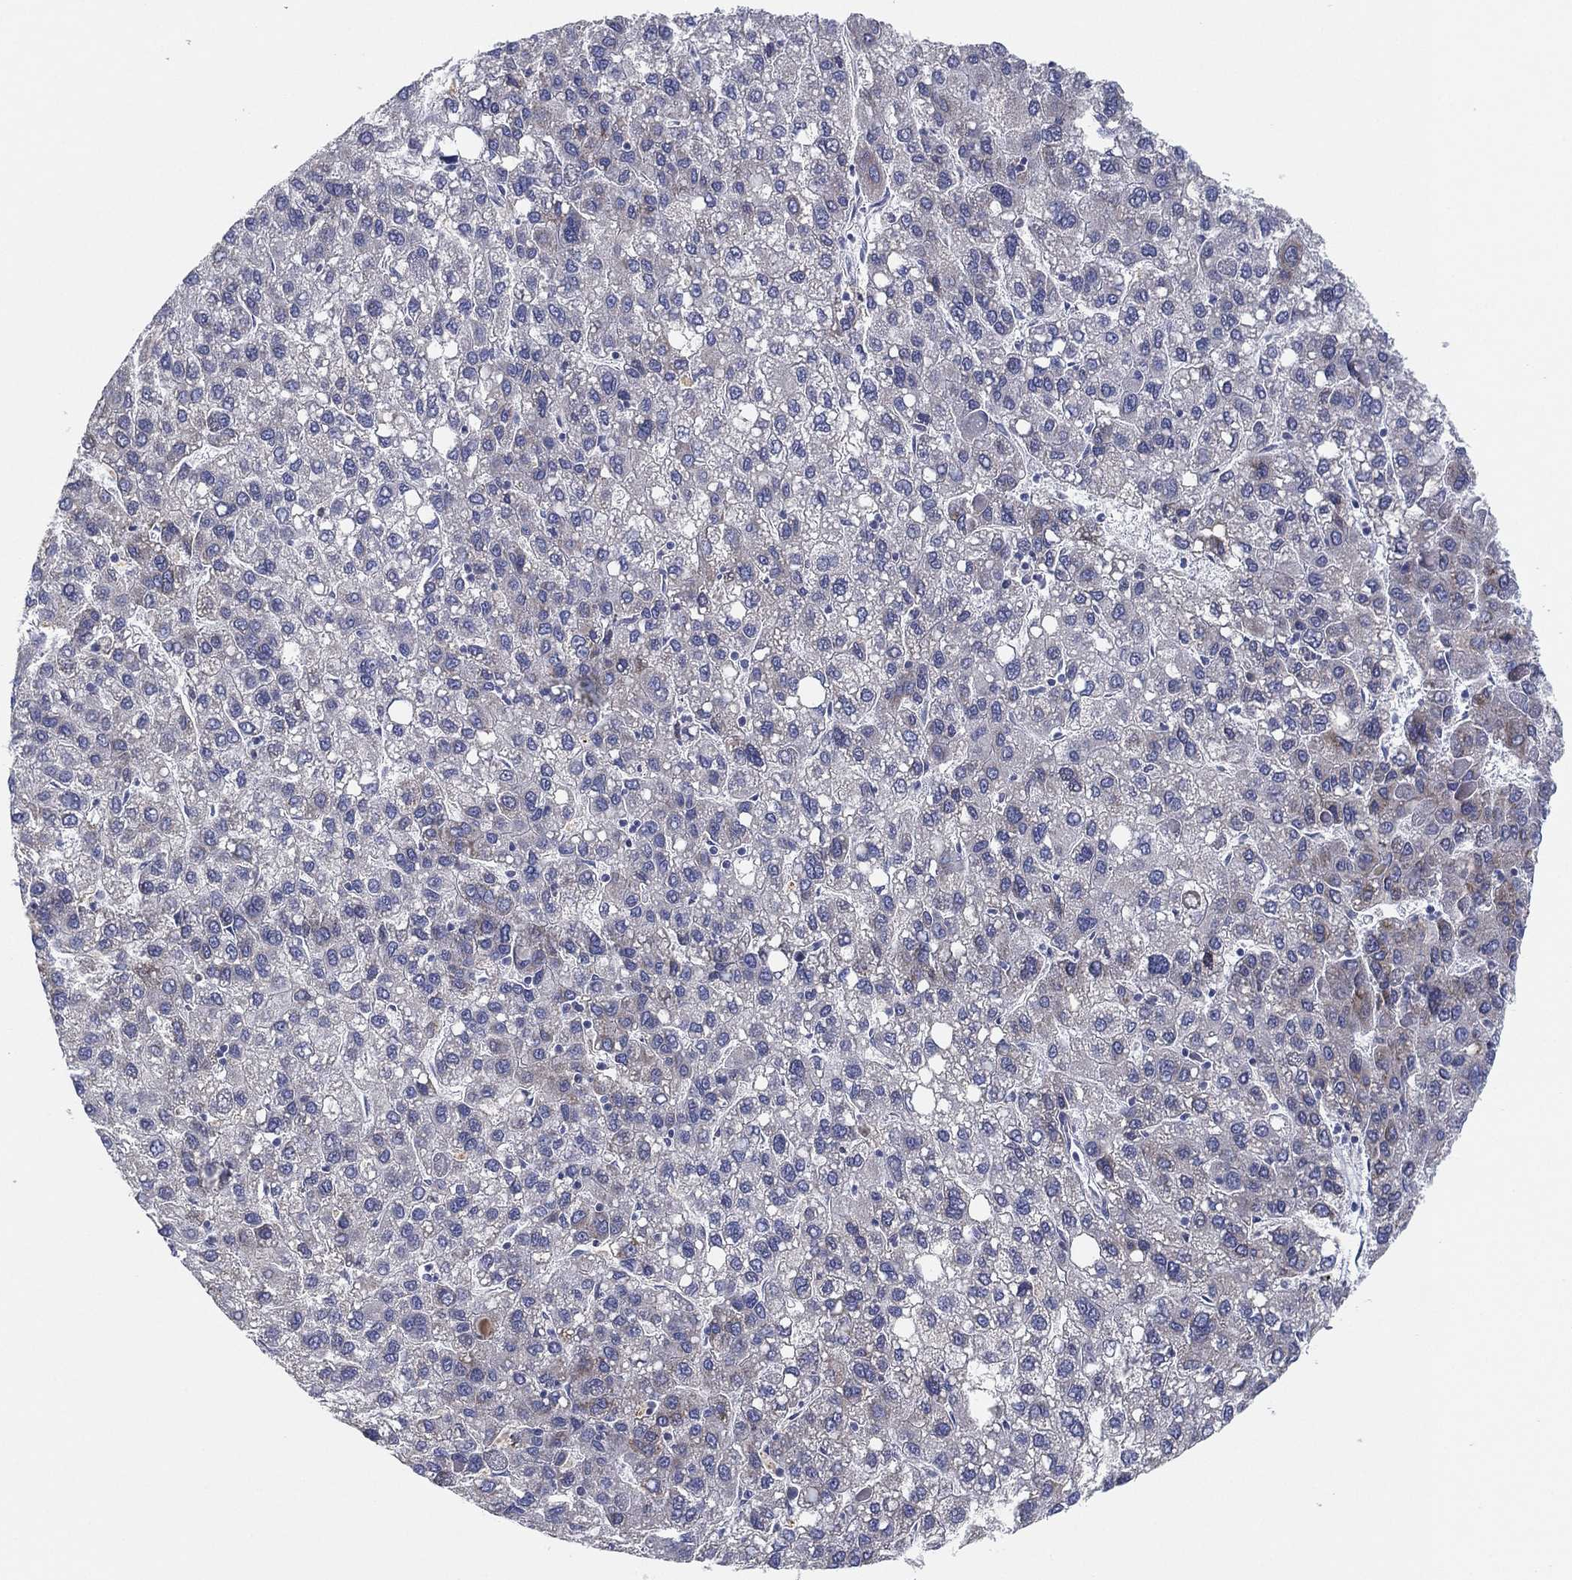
{"staining": {"intensity": "negative", "quantity": "none", "location": "none"}, "tissue": "liver cancer", "cell_type": "Tumor cells", "image_type": "cancer", "snomed": [{"axis": "morphology", "description": "Carcinoma, Hepatocellular, NOS"}, {"axis": "topography", "description": "Liver"}], "caption": "Human liver hepatocellular carcinoma stained for a protein using immunohistochemistry displays no positivity in tumor cells.", "gene": "TMEM40", "patient": {"sex": "female", "age": 82}}